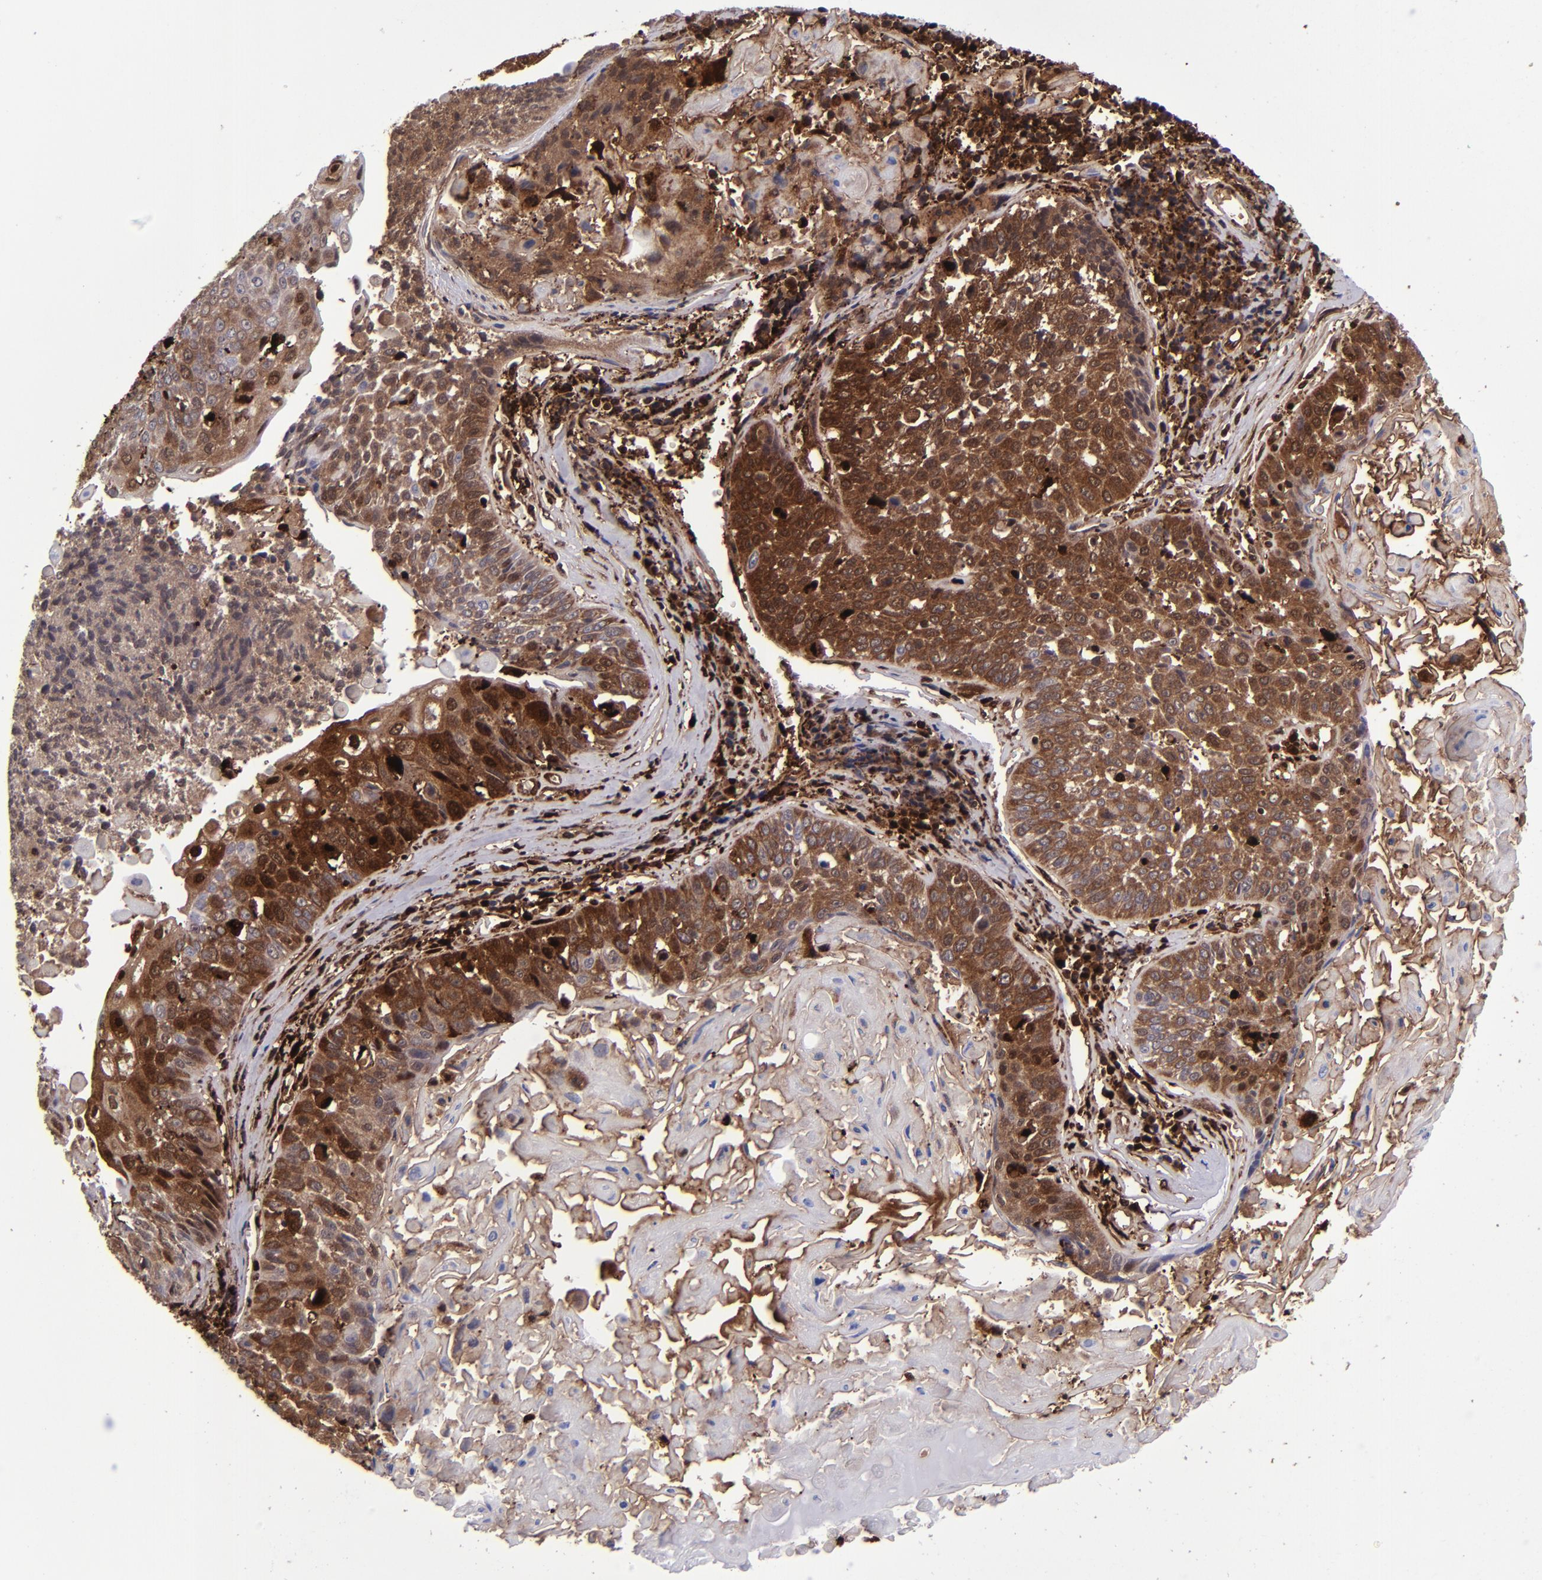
{"staining": {"intensity": "strong", "quantity": ">75%", "location": "cytoplasmic/membranous,nuclear"}, "tissue": "lung cancer", "cell_type": "Tumor cells", "image_type": "cancer", "snomed": [{"axis": "morphology", "description": "Adenocarcinoma, NOS"}, {"axis": "topography", "description": "Lung"}], "caption": "Lung cancer stained with DAB (3,3'-diaminobenzidine) immunohistochemistry (IHC) displays high levels of strong cytoplasmic/membranous and nuclear staining in approximately >75% of tumor cells.", "gene": "TYMP", "patient": {"sex": "male", "age": 60}}